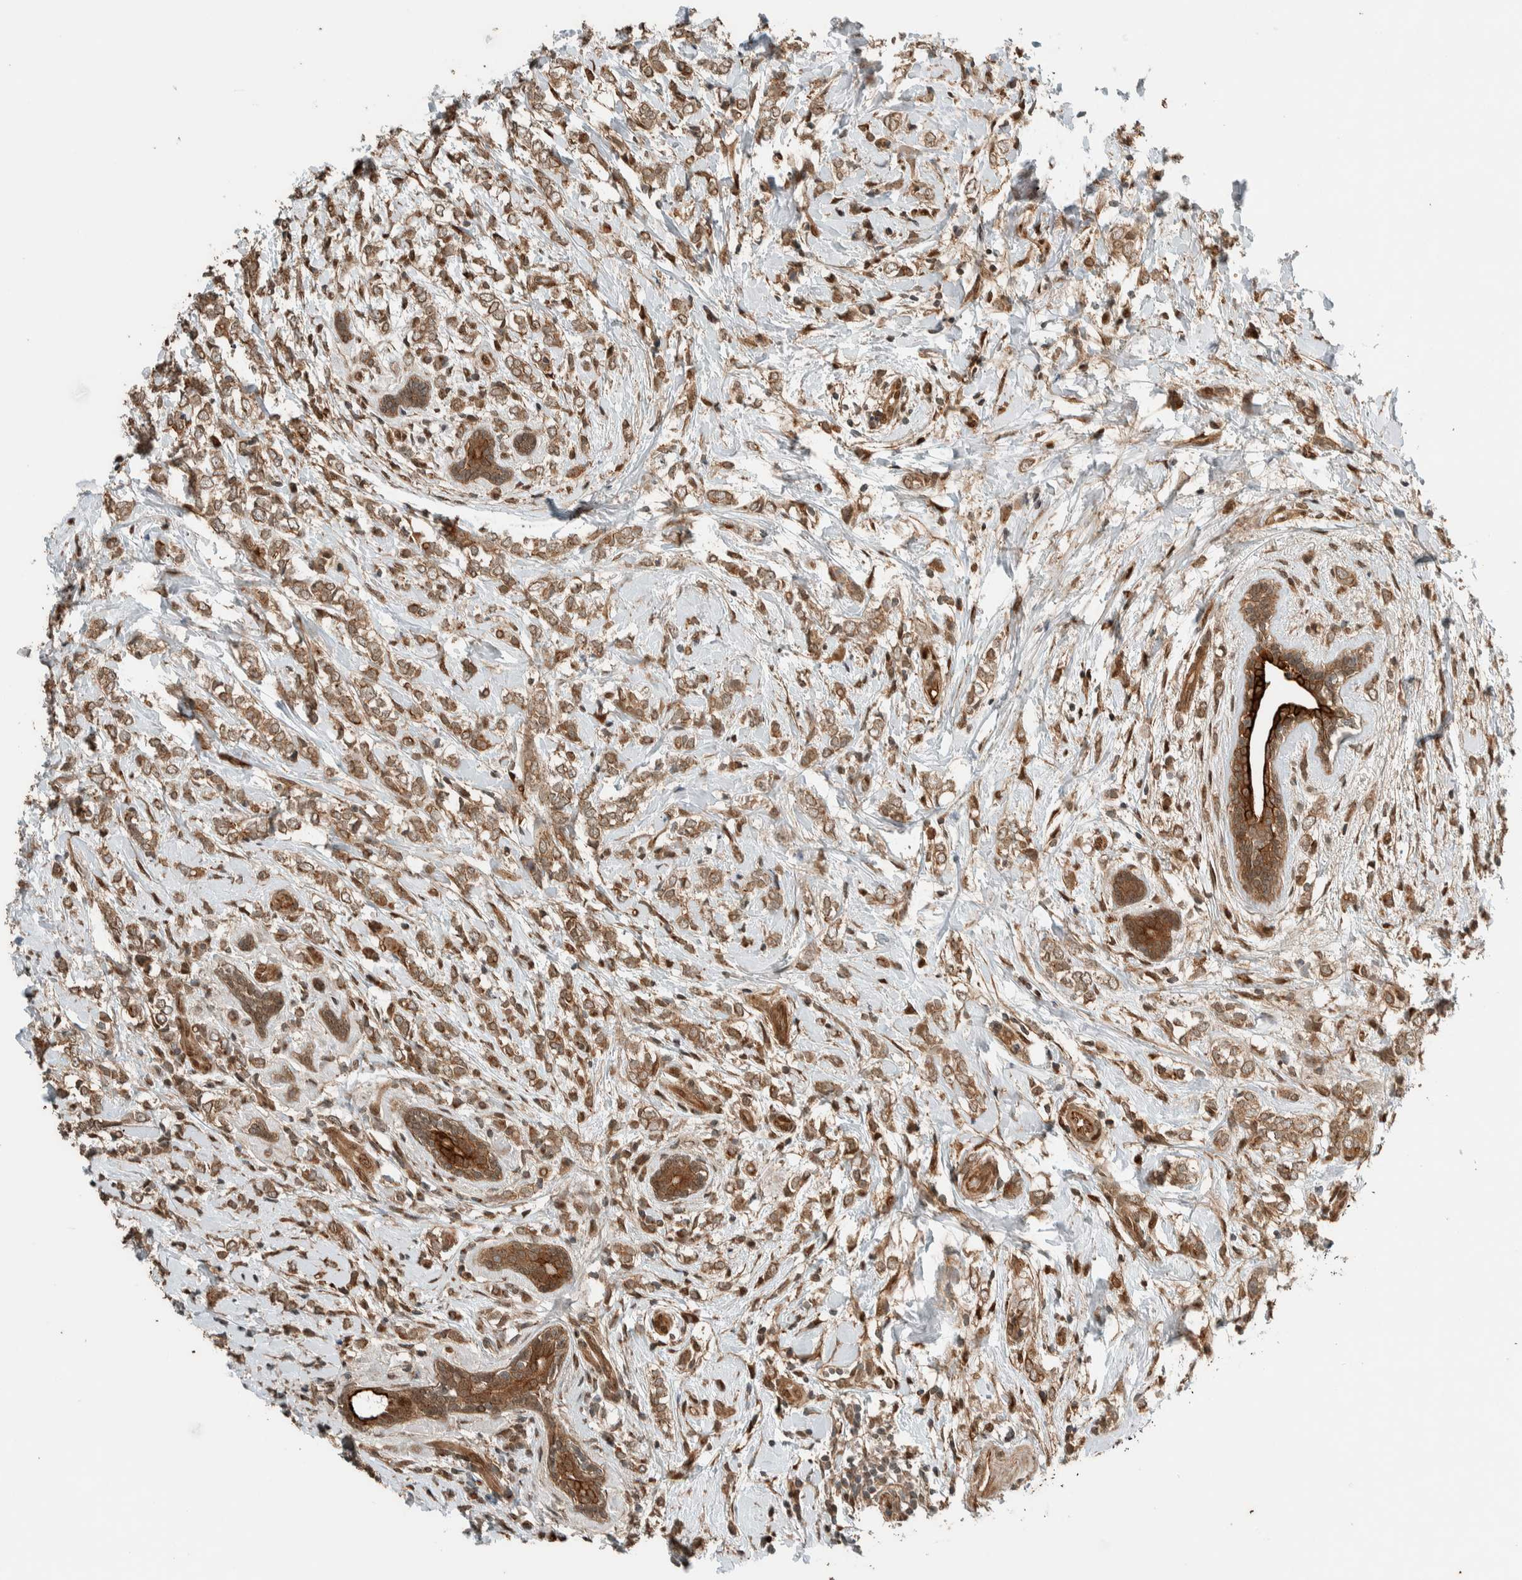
{"staining": {"intensity": "moderate", "quantity": ">75%", "location": "cytoplasmic/membranous"}, "tissue": "breast cancer", "cell_type": "Tumor cells", "image_type": "cancer", "snomed": [{"axis": "morphology", "description": "Normal tissue, NOS"}, {"axis": "morphology", "description": "Lobular carcinoma"}, {"axis": "topography", "description": "Breast"}], "caption": "Protein staining reveals moderate cytoplasmic/membranous positivity in approximately >75% of tumor cells in lobular carcinoma (breast).", "gene": "STXBP4", "patient": {"sex": "female", "age": 47}}